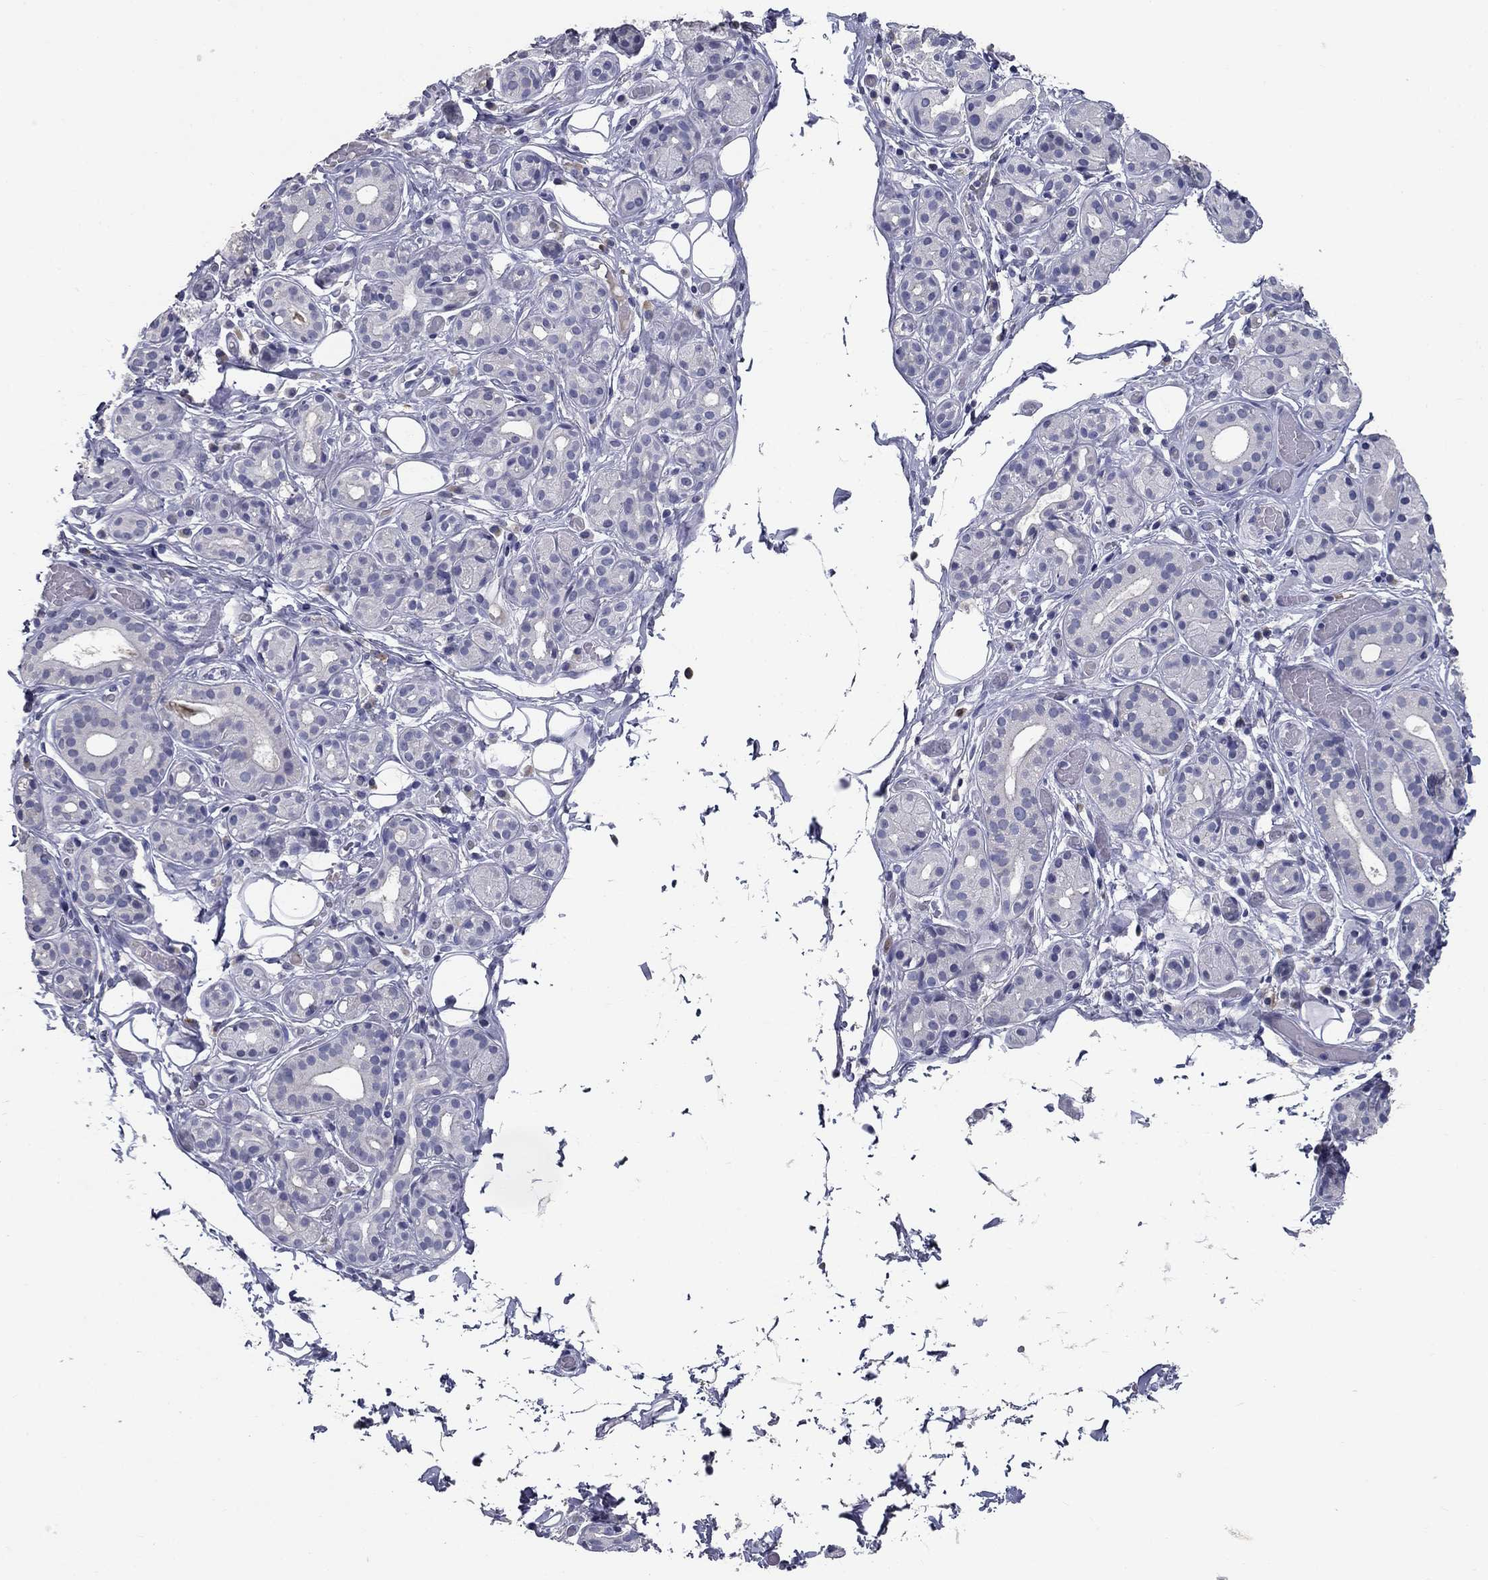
{"staining": {"intensity": "negative", "quantity": "none", "location": "none"}, "tissue": "salivary gland", "cell_type": "Glandular cells", "image_type": "normal", "snomed": [{"axis": "morphology", "description": "Normal tissue, NOS"}, {"axis": "topography", "description": "Salivary gland"}, {"axis": "topography", "description": "Peripheral nerve tissue"}], "caption": "Immunohistochemical staining of benign salivary gland demonstrates no significant expression in glandular cells. Brightfield microscopy of immunohistochemistry stained with DAB (3,3'-diaminobenzidine) (brown) and hematoxylin (blue), captured at high magnification.", "gene": "POMC", "patient": {"sex": "male", "age": 71}}